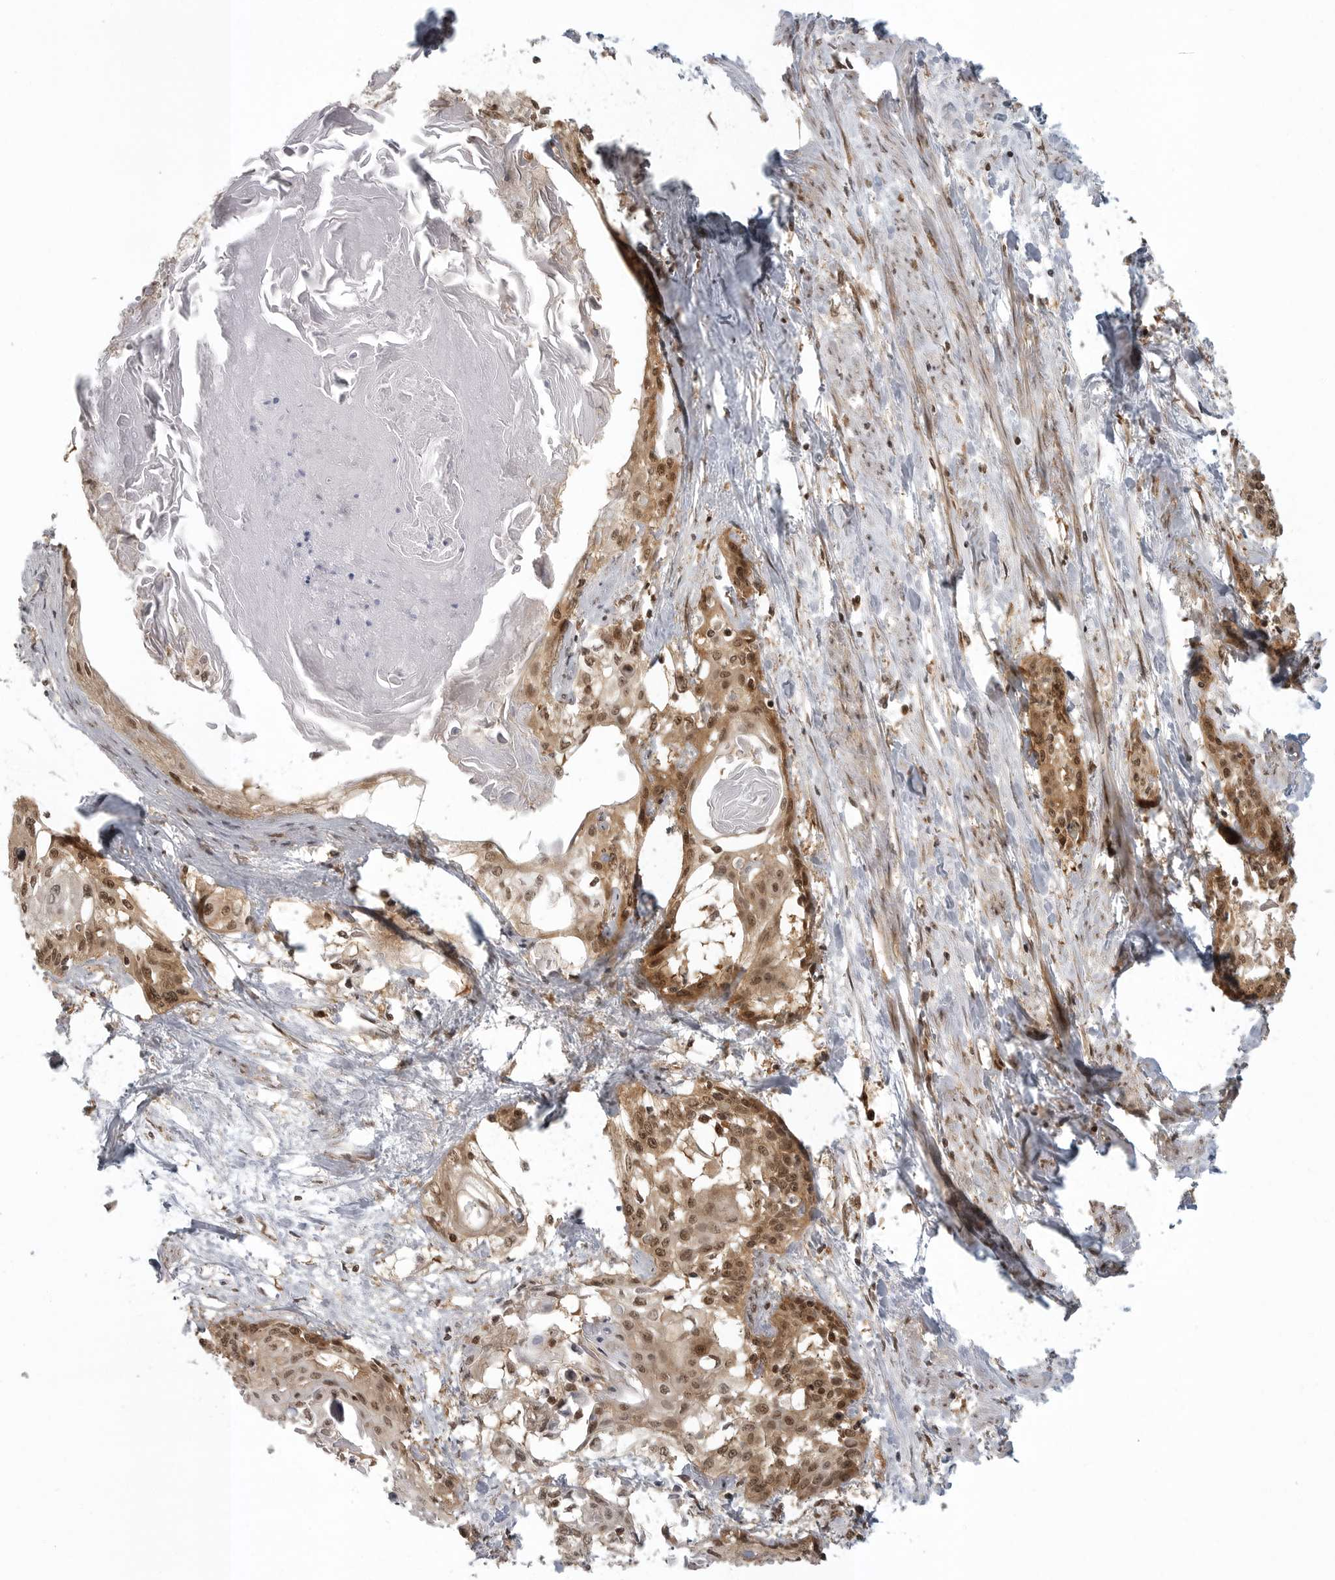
{"staining": {"intensity": "moderate", "quantity": ">75%", "location": "cytoplasmic/membranous,nuclear"}, "tissue": "cervical cancer", "cell_type": "Tumor cells", "image_type": "cancer", "snomed": [{"axis": "morphology", "description": "Squamous cell carcinoma, NOS"}, {"axis": "topography", "description": "Cervix"}], "caption": "This is a micrograph of IHC staining of cervical cancer, which shows moderate staining in the cytoplasmic/membranous and nuclear of tumor cells.", "gene": "SZRD1", "patient": {"sex": "female", "age": 57}}